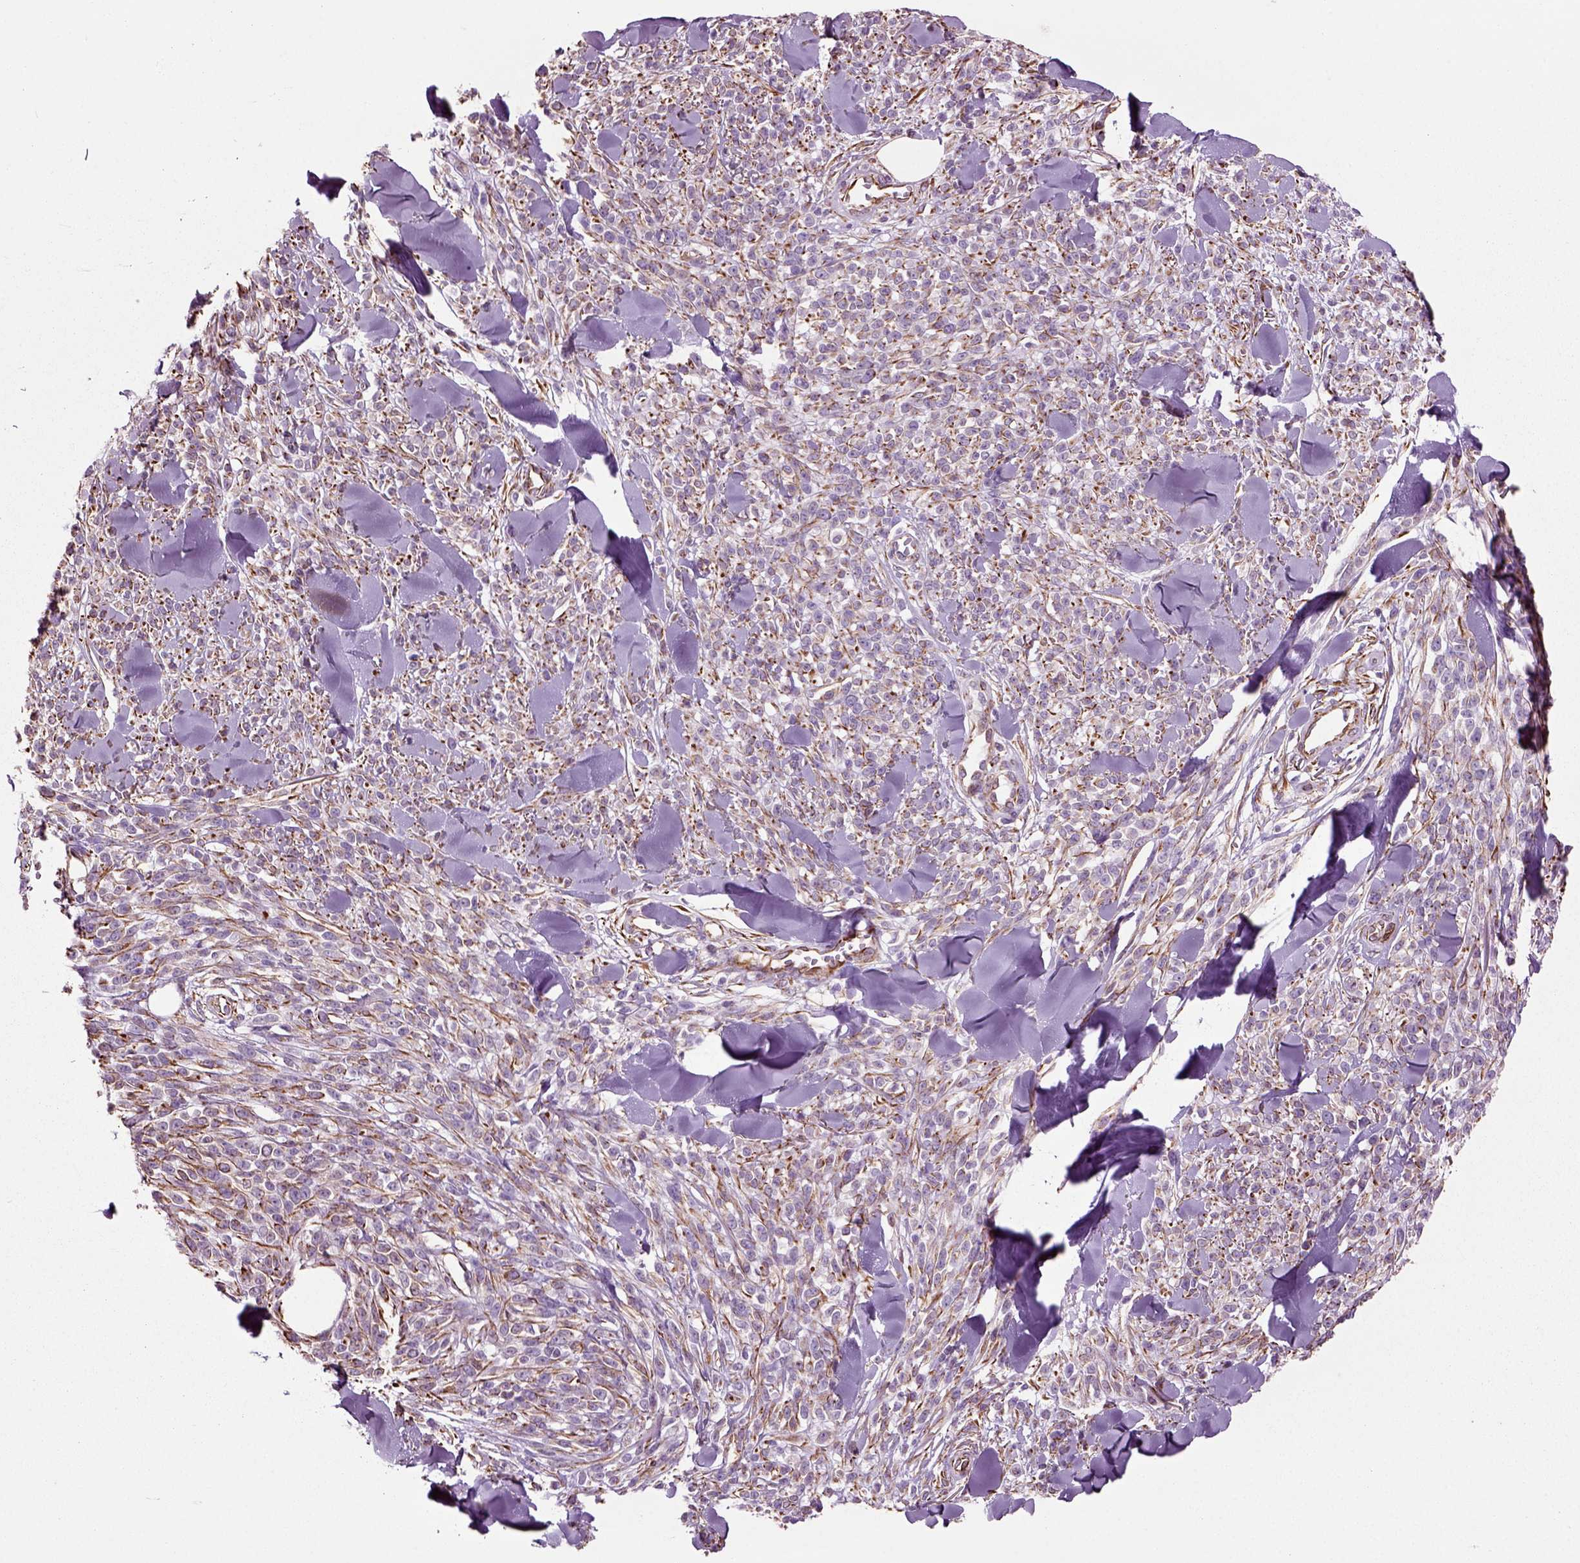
{"staining": {"intensity": "strong", "quantity": "<25%", "location": "cytoplasmic/membranous"}, "tissue": "melanoma", "cell_type": "Tumor cells", "image_type": "cancer", "snomed": [{"axis": "morphology", "description": "Malignant melanoma, NOS"}, {"axis": "topography", "description": "Skin"}, {"axis": "topography", "description": "Skin of trunk"}], "caption": "Malignant melanoma stained with immunohistochemistry displays strong cytoplasmic/membranous staining in approximately <25% of tumor cells.", "gene": "ACER3", "patient": {"sex": "male", "age": 74}}